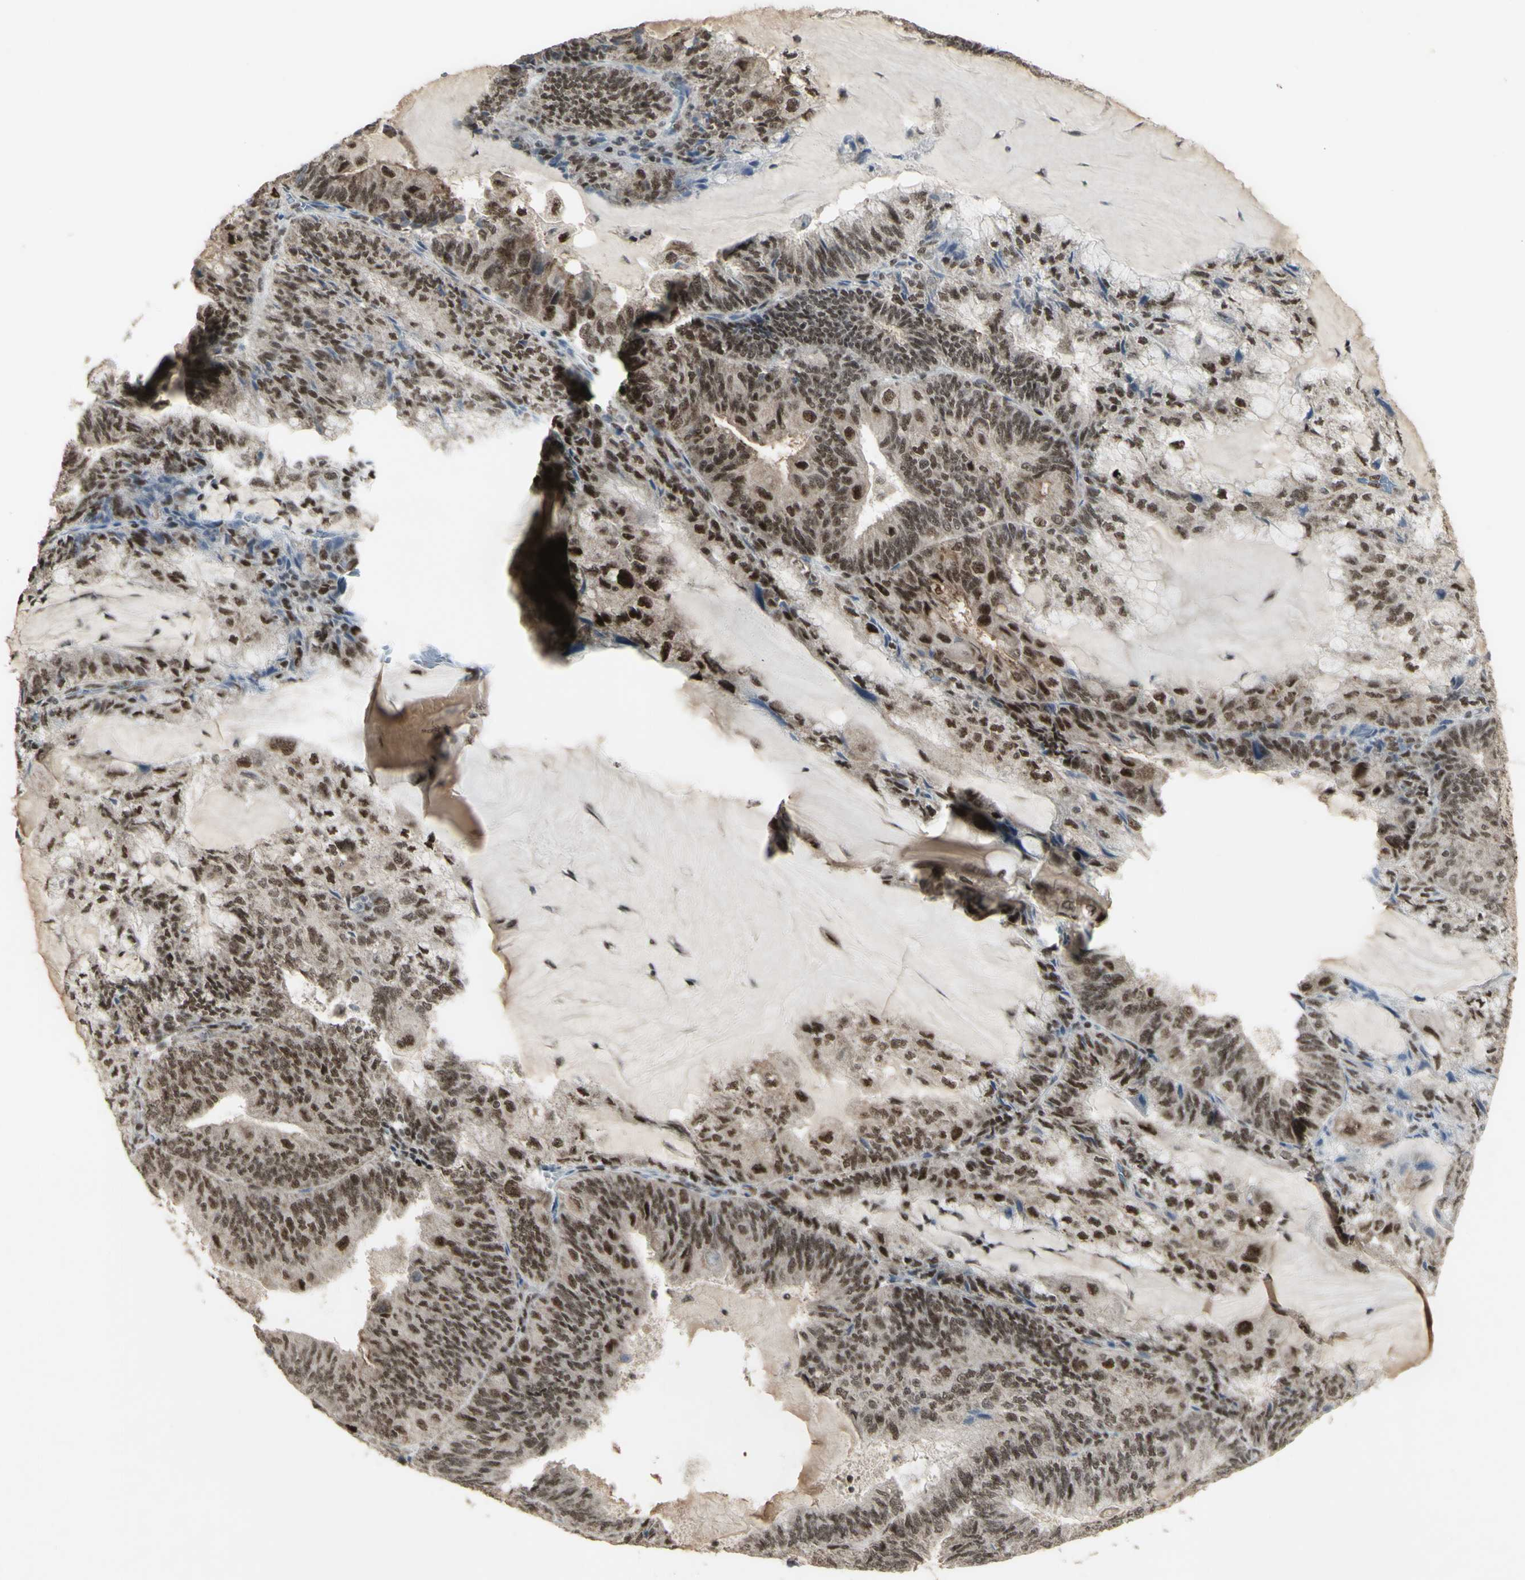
{"staining": {"intensity": "moderate", "quantity": ">75%", "location": "nuclear"}, "tissue": "endometrial cancer", "cell_type": "Tumor cells", "image_type": "cancer", "snomed": [{"axis": "morphology", "description": "Adenocarcinoma, NOS"}, {"axis": "topography", "description": "Endometrium"}], "caption": "Adenocarcinoma (endometrial) stained for a protein (brown) exhibits moderate nuclear positive expression in about >75% of tumor cells.", "gene": "CCNT1", "patient": {"sex": "female", "age": 81}}